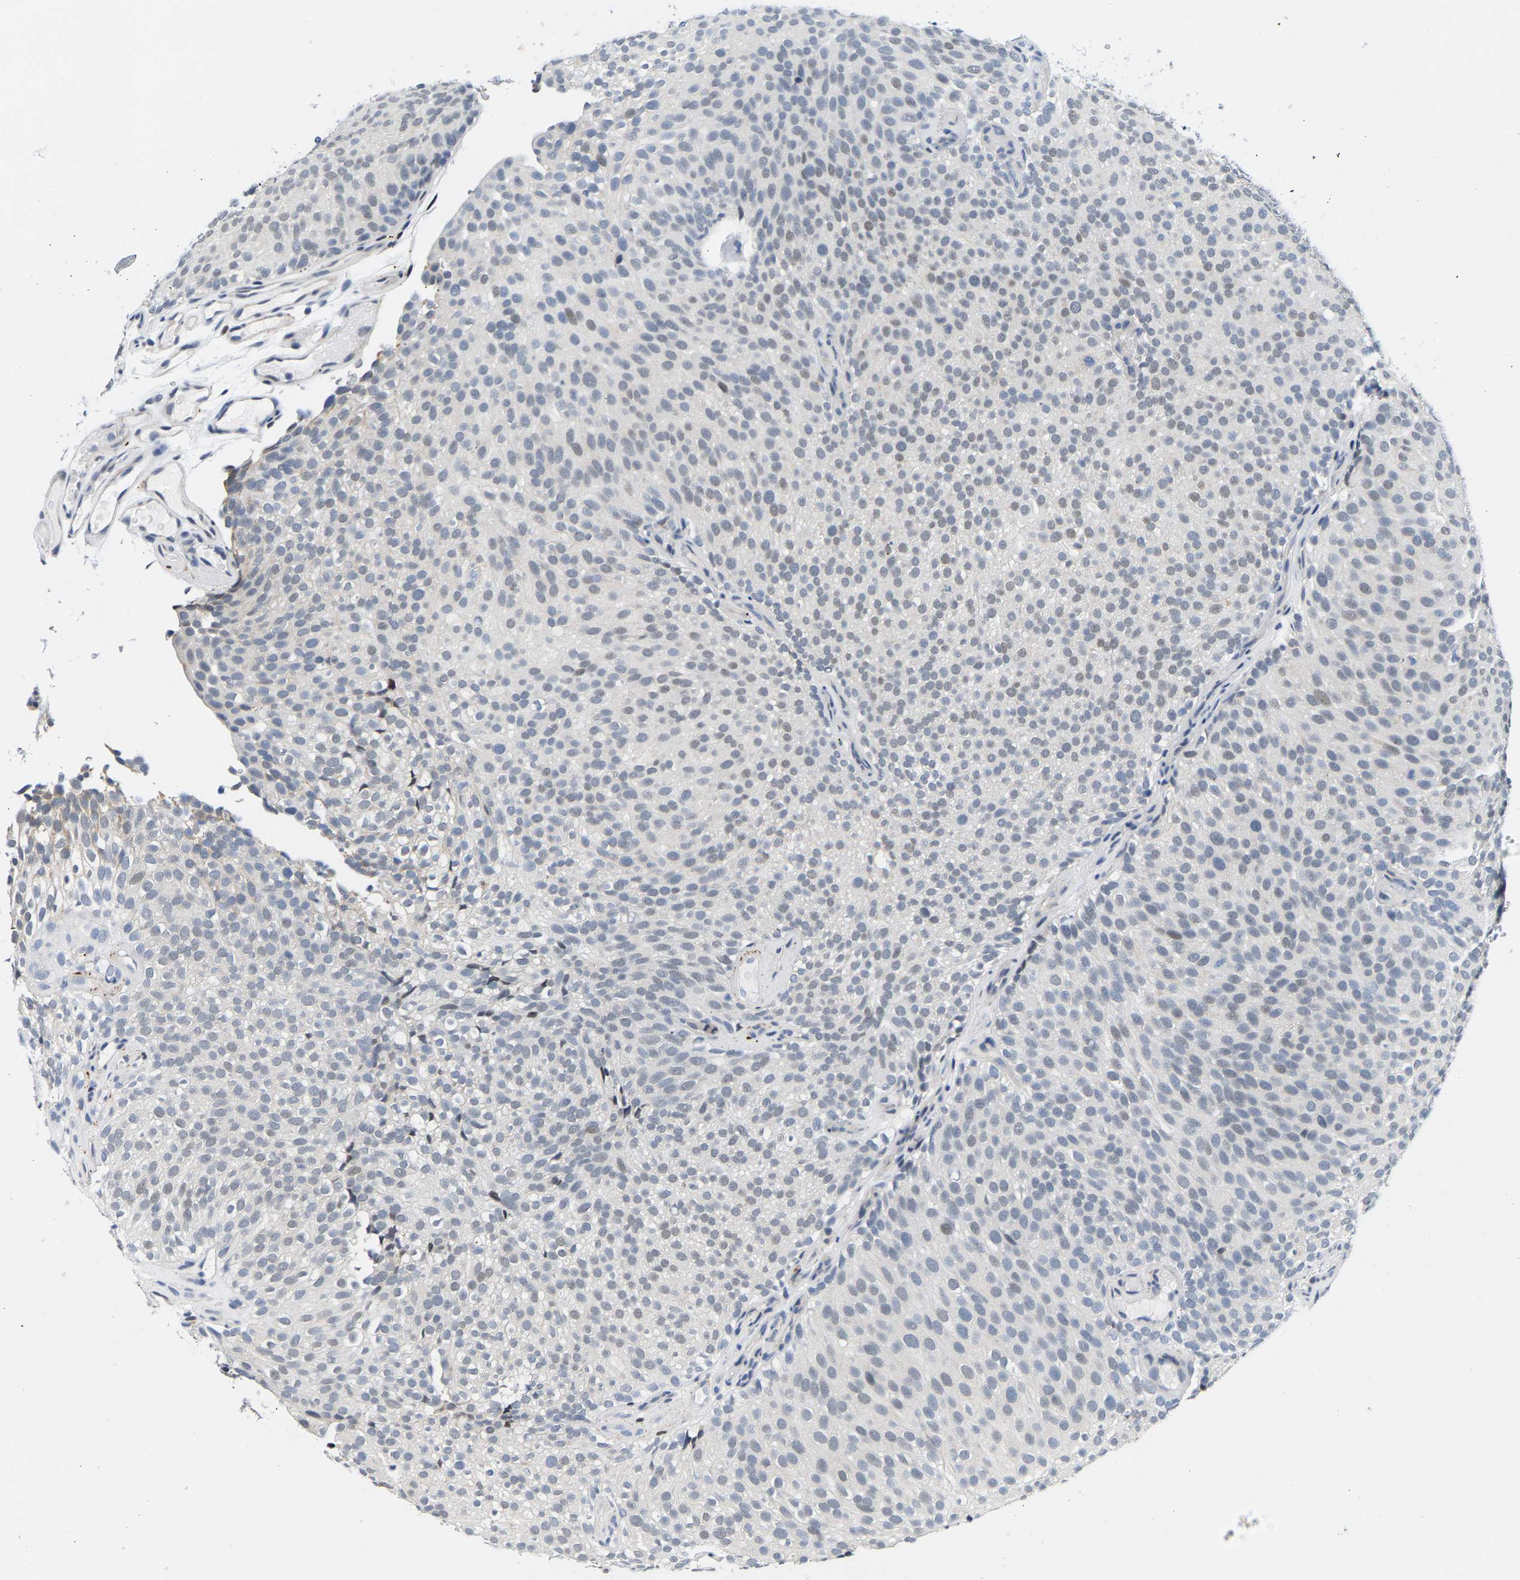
{"staining": {"intensity": "weak", "quantity": "<25%", "location": "nuclear"}, "tissue": "urothelial cancer", "cell_type": "Tumor cells", "image_type": "cancer", "snomed": [{"axis": "morphology", "description": "Urothelial carcinoma, Low grade"}, {"axis": "topography", "description": "Urinary bladder"}], "caption": "This is a image of IHC staining of urothelial carcinoma (low-grade), which shows no expression in tumor cells.", "gene": "SETD1B", "patient": {"sex": "male", "age": 78}}